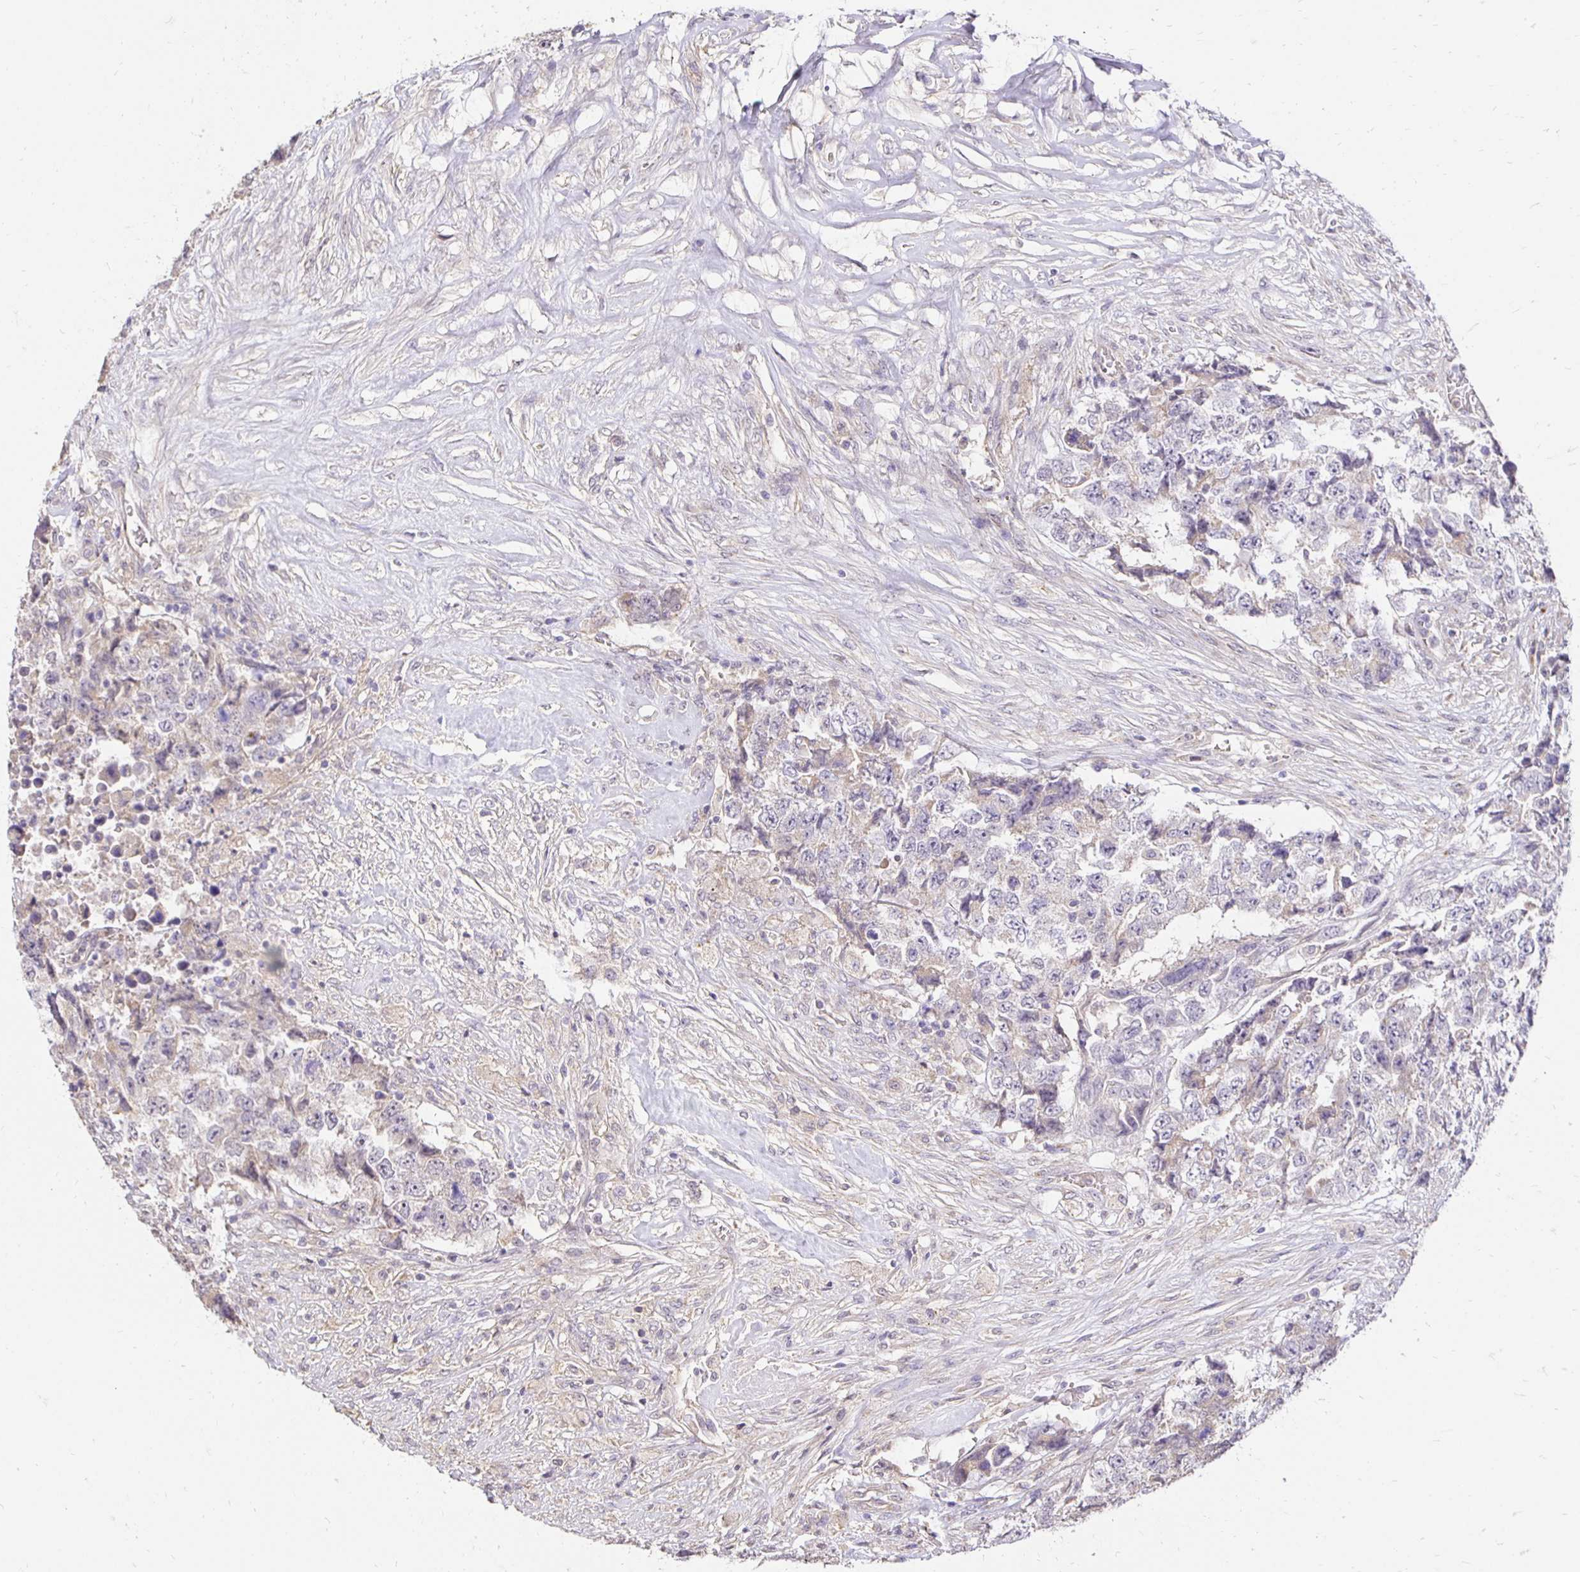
{"staining": {"intensity": "negative", "quantity": "none", "location": "none"}, "tissue": "testis cancer", "cell_type": "Tumor cells", "image_type": "cancer", "snomed": [{"axis": "morphology", "description": "Carcinoma, Embryonal, NOS"}, {"axis": "topography", "description": "Testis"}], "caption": "Image shows no significant protein expression in tumor cells of embryonal carcinoma (testis). (Brightfield microscopy of DAB (3,3'-diaminobenzidine) immunohistochemistry (IHC) at high magnification).", "gene": "PNPLA3", "patient": {"sex": "male", "age": 24}}